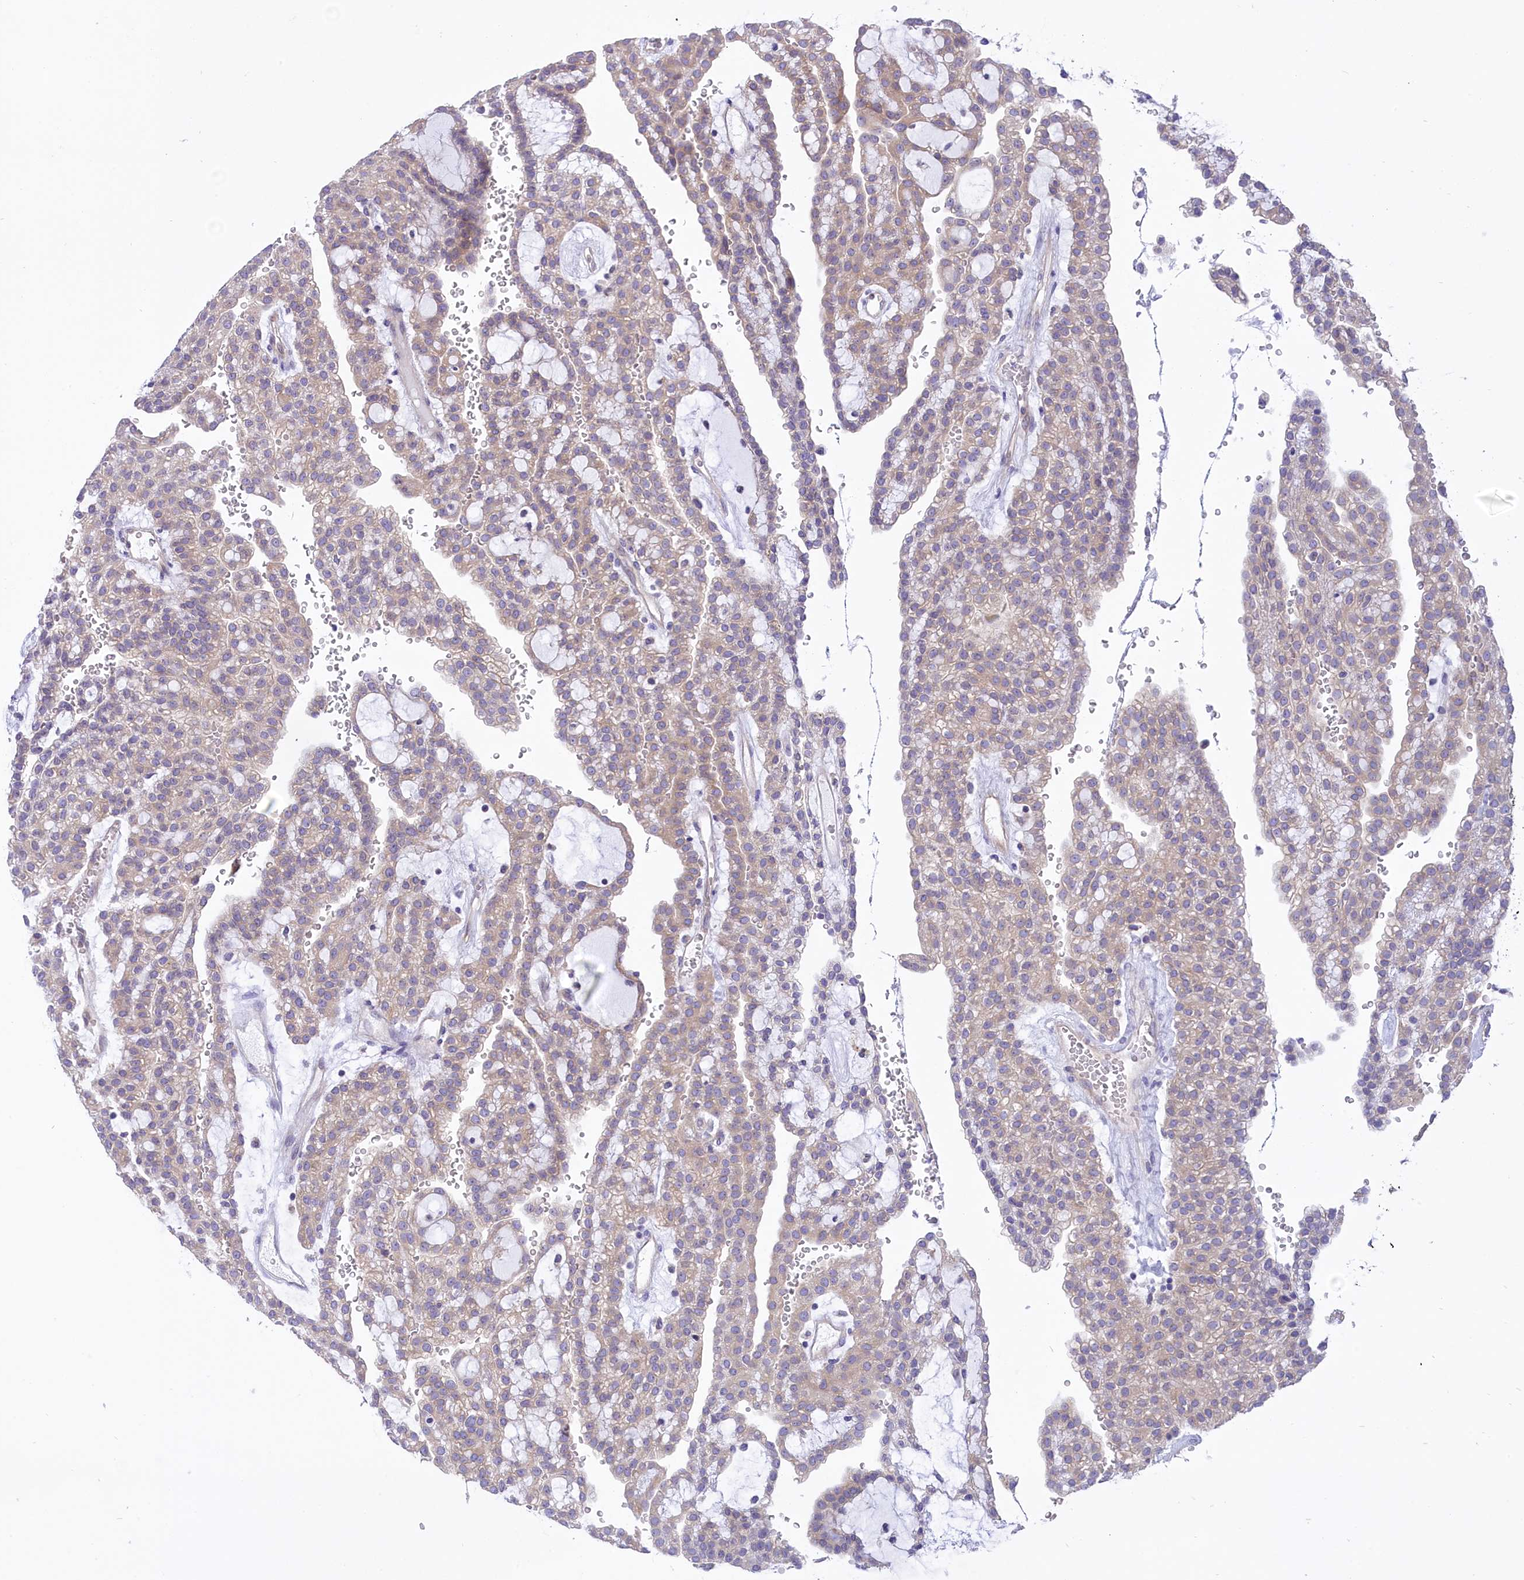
{"staining": {"intensity": "weak", "quantity": "25%-75%", "location": "cytoplasmic/membranous"}, "tissue": "renal cancer", "cell_type": "Tumor cells", "image_type": "cancer", "snomed": [{"axis": "morphology", "description": "Adenocarcinoma, NOS"}, {"axis": "topography", "description": "Kidney"}], "caption": "A brown stain highlights weak cytoplasmic/membranous staining of a protein in adenocarcinoma (renal) tumor cells.", "gene": "DCAF16", "patient": {"sex": "male", "age": 63}}